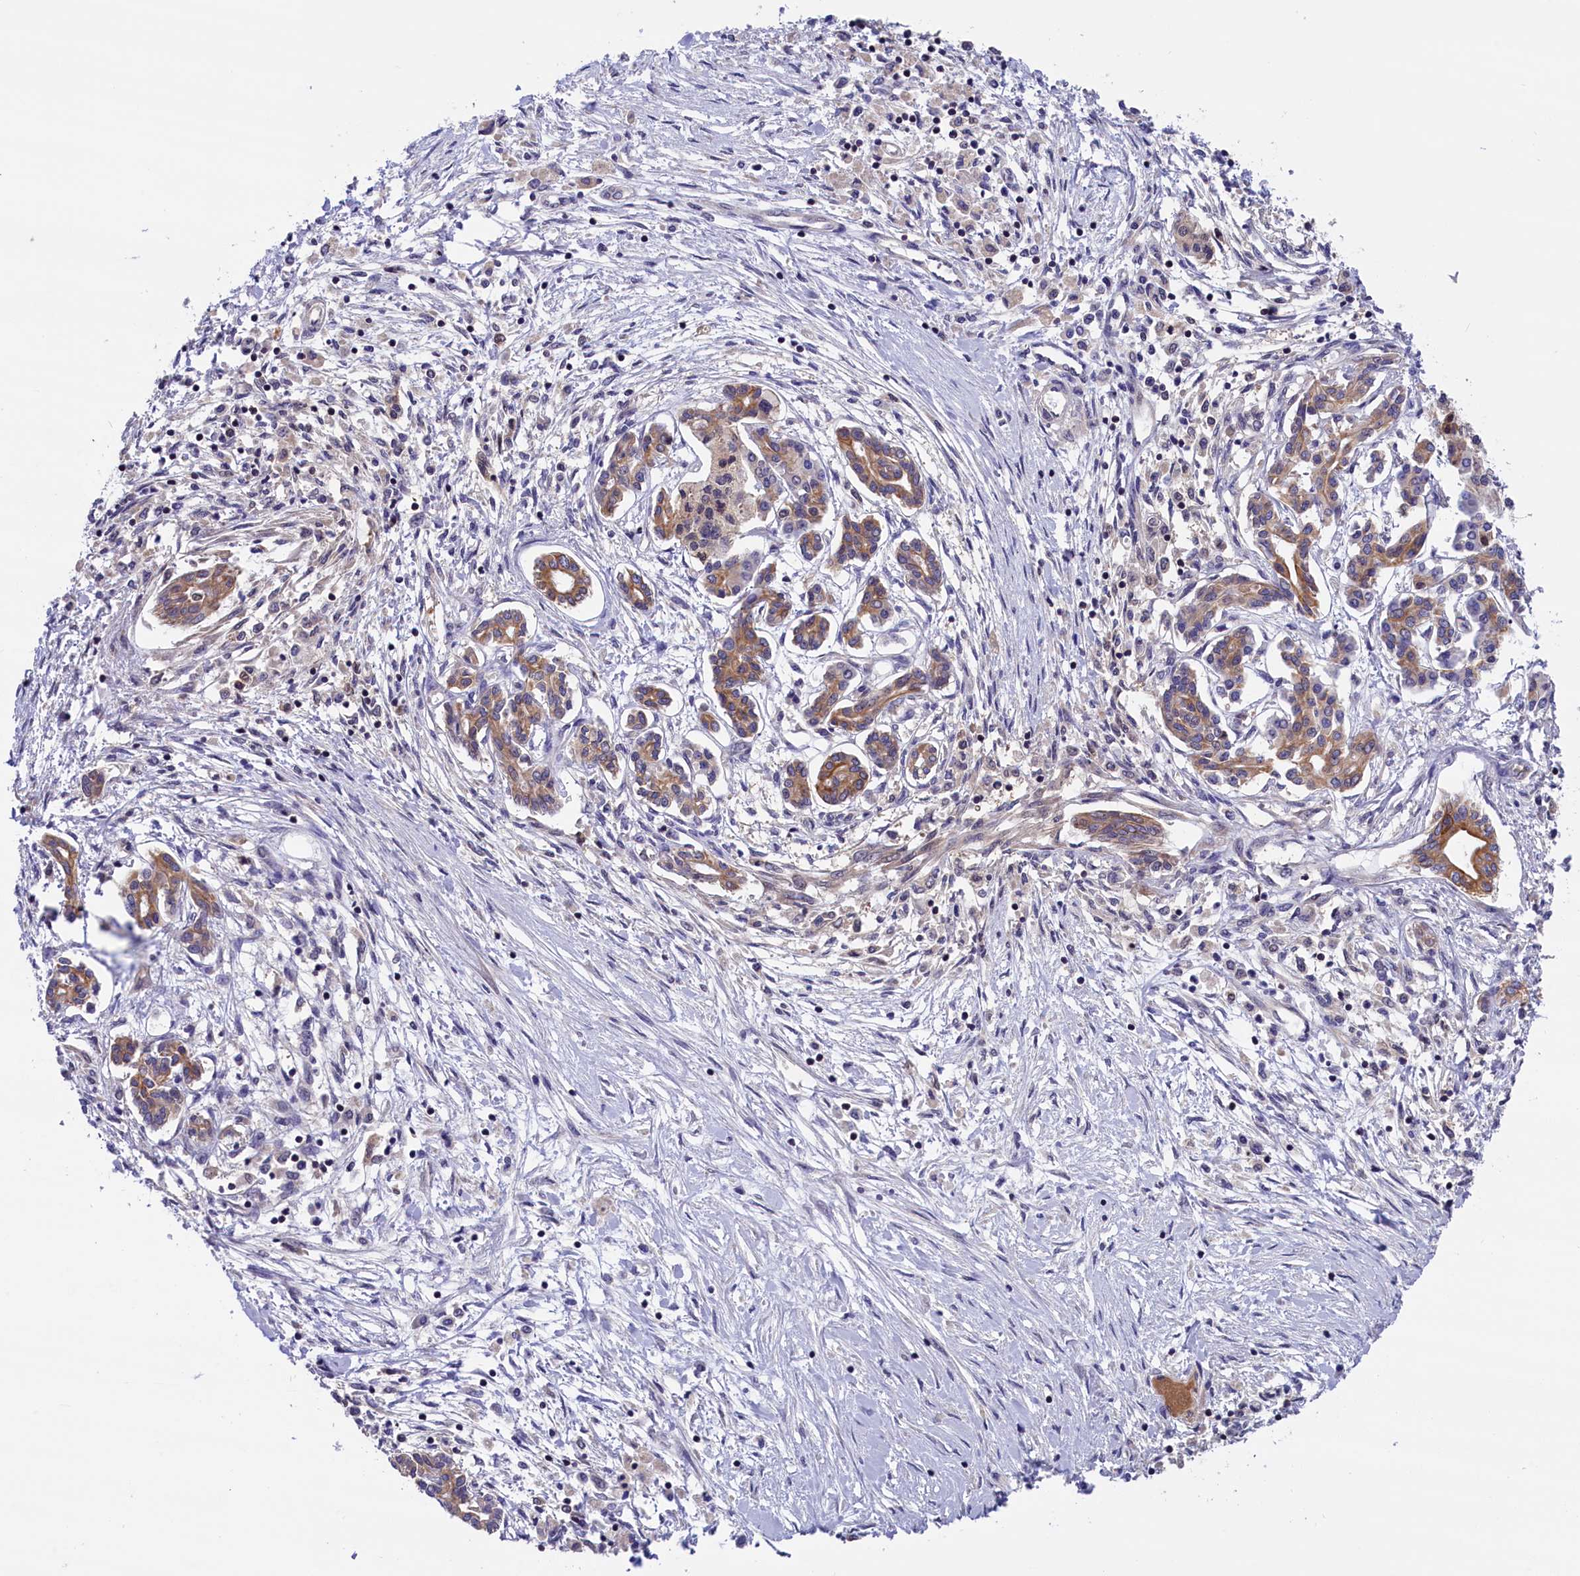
{"staining": {"intensity": "moderate", "quantity": ">75%", "location": "cytoplasmic/membranous"}, "tissue": "pancreatic cancer", "cell_type": "Tumor cells", "image_type": "cancer", "snomed": [{"axis": "morphology", "description": "Adenocarcinoma, NOS"}, {"axis": "topography", "description": "Pancreas"}], "caption": "DAB immunohistochemical staining of adenocarcinoma (pancreatic) exhibits moderate cytoplasmic/membranous protein expression in approximately >75% of tumor cells.", "gene": "TBCB", "patient": {"sex": "female", "age": 50}}